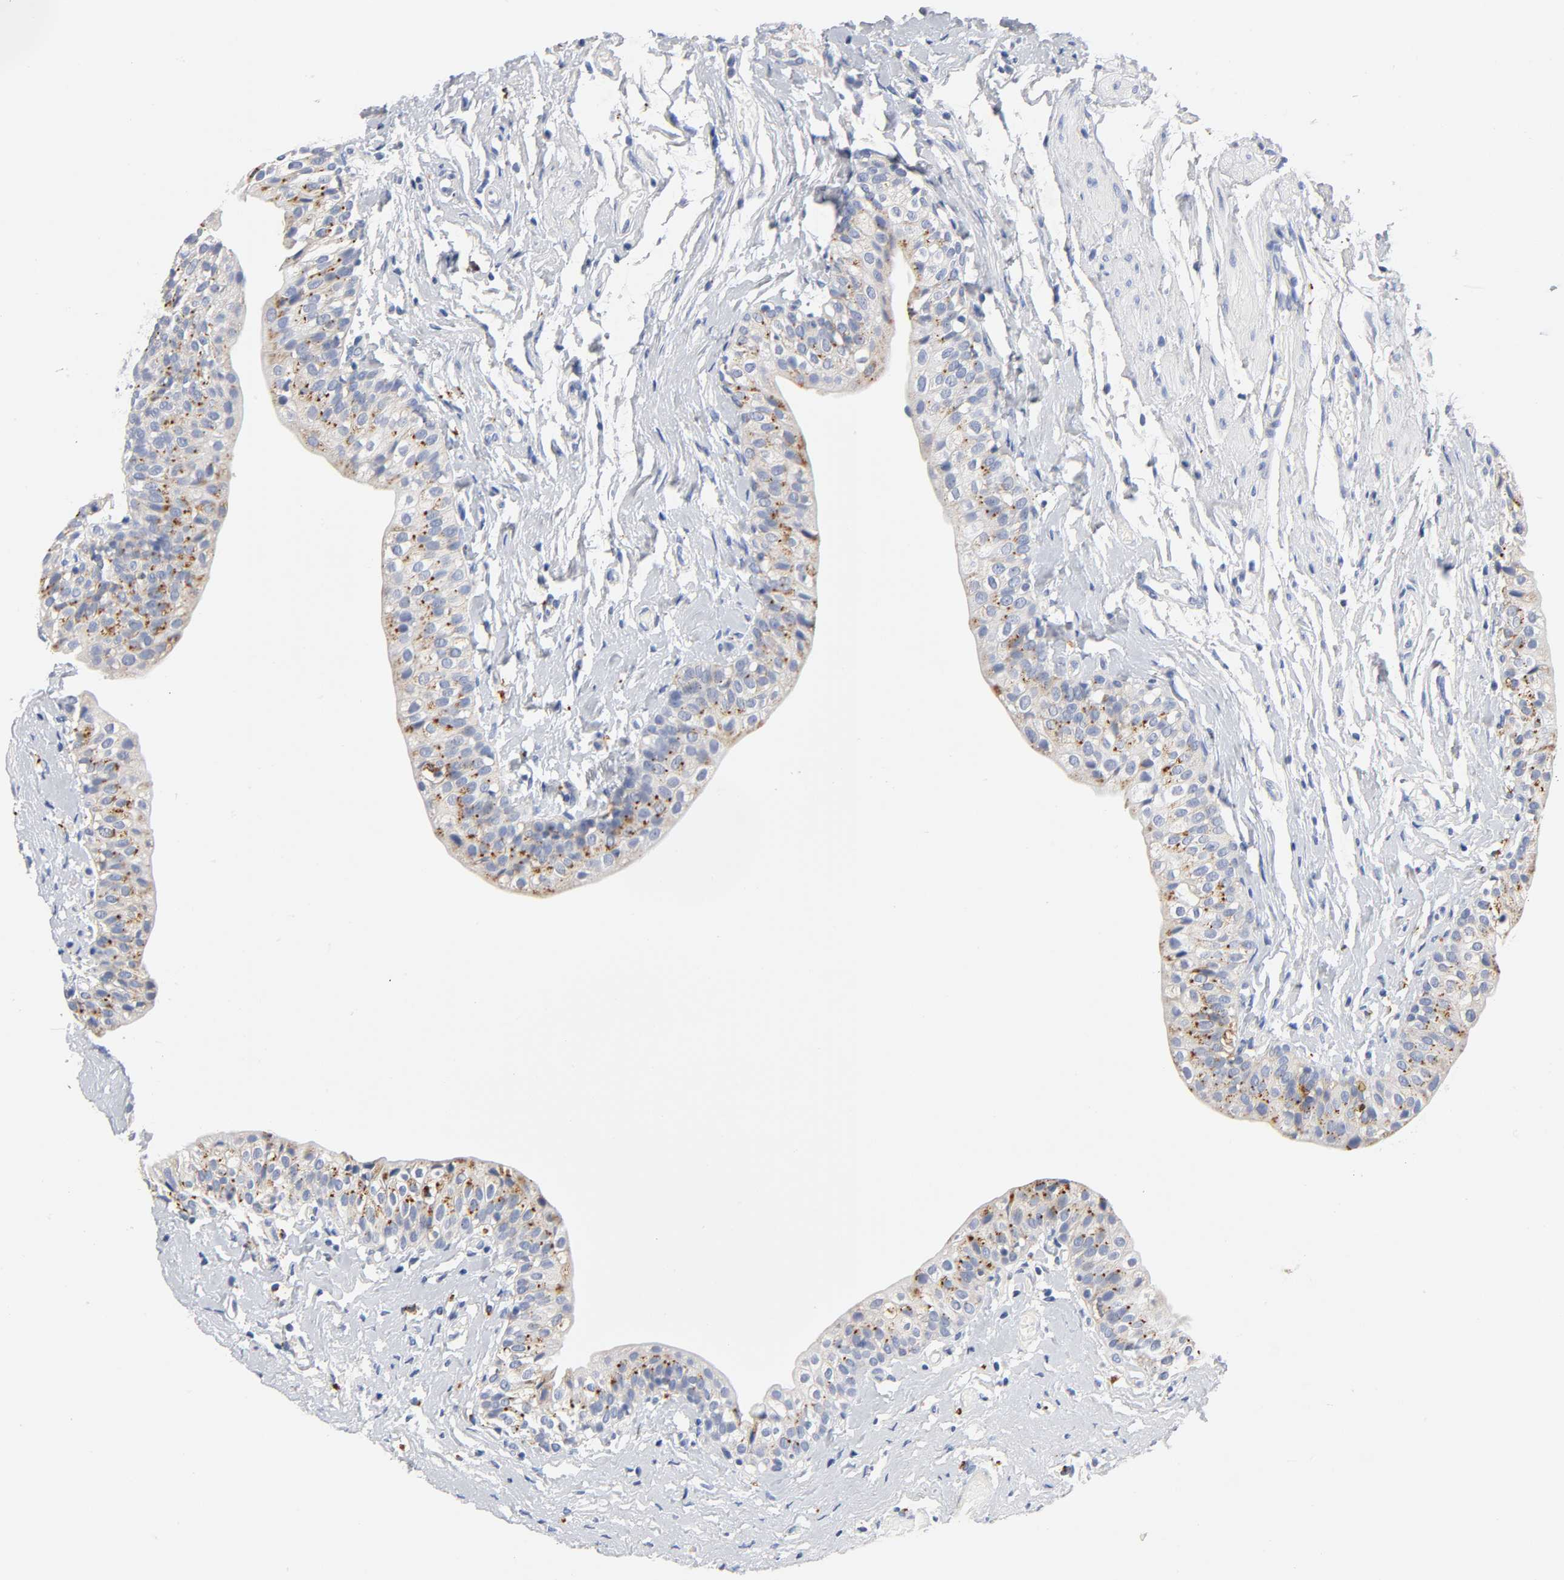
{"staining": {"intensity": "moderate", "quantity": "25%-75%", "location": "cytoplasmic/membranous"}, "tissue": "urinary bladder", "cell_type": "Urothelial cells", "image_type": "normal", "snomed": [{"axis": "morphology", "description": "Normal tissue, NOS"}, {"axis": "topography", "description": "Urinary bladder"}], "caption": "Urothelial cells reveal medium levels of moderate cytoplasmic/membranous expression in about 25%-75% of cells in normal urinary bladder.", "gene": "PLP1", "patient": {"sex": "male", "age": 59}}